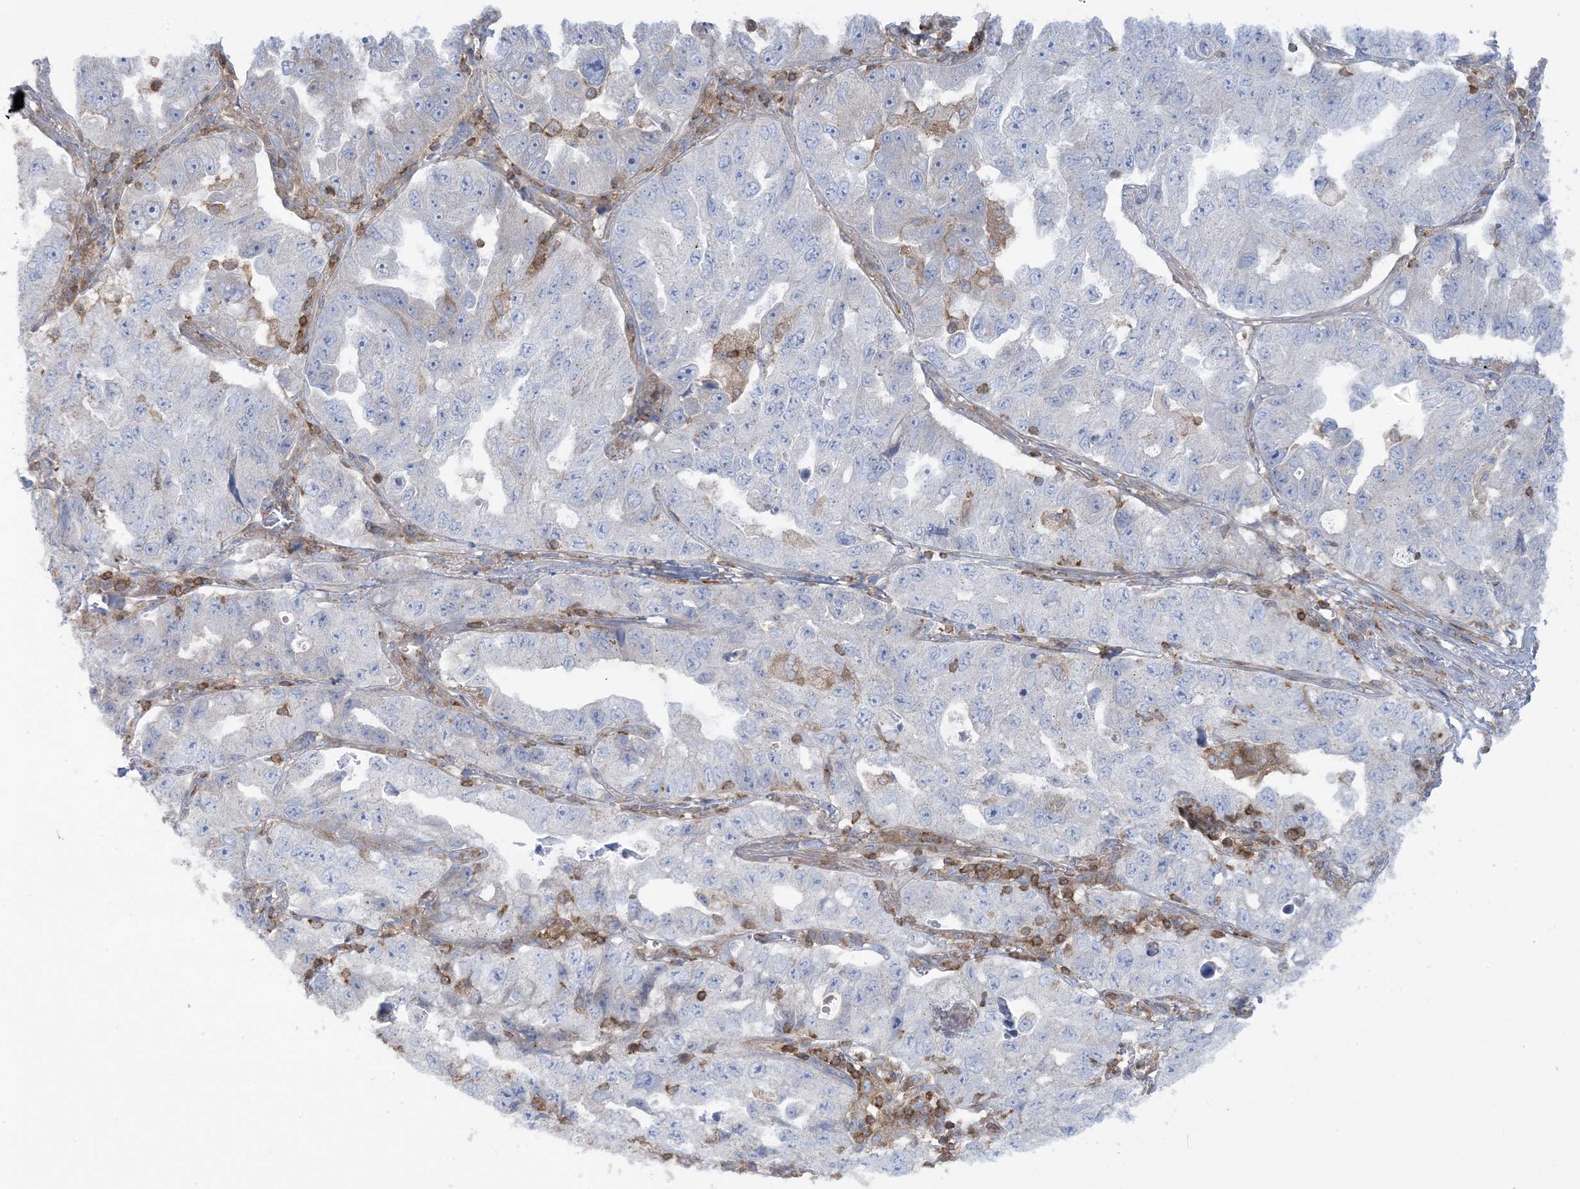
{"staining": {"intensity": "negative", "quantity": "none", "location": "none"}, "tissue": "lung cancer", "cell_type": "Tumor cells", "image_type": "cancer", "snomed": [{"axis": "morphology", "description": "Adenocarcinoma, NOS"}, {"axis": "topography", "description": "Lung"}], "caption": "This is an immunohistochemistry (IHC) image of human lung cancer. There is no staining in tumor cells.", "gene": "ARHGAP30", "patient": {"sex": "female", "age": 51}}